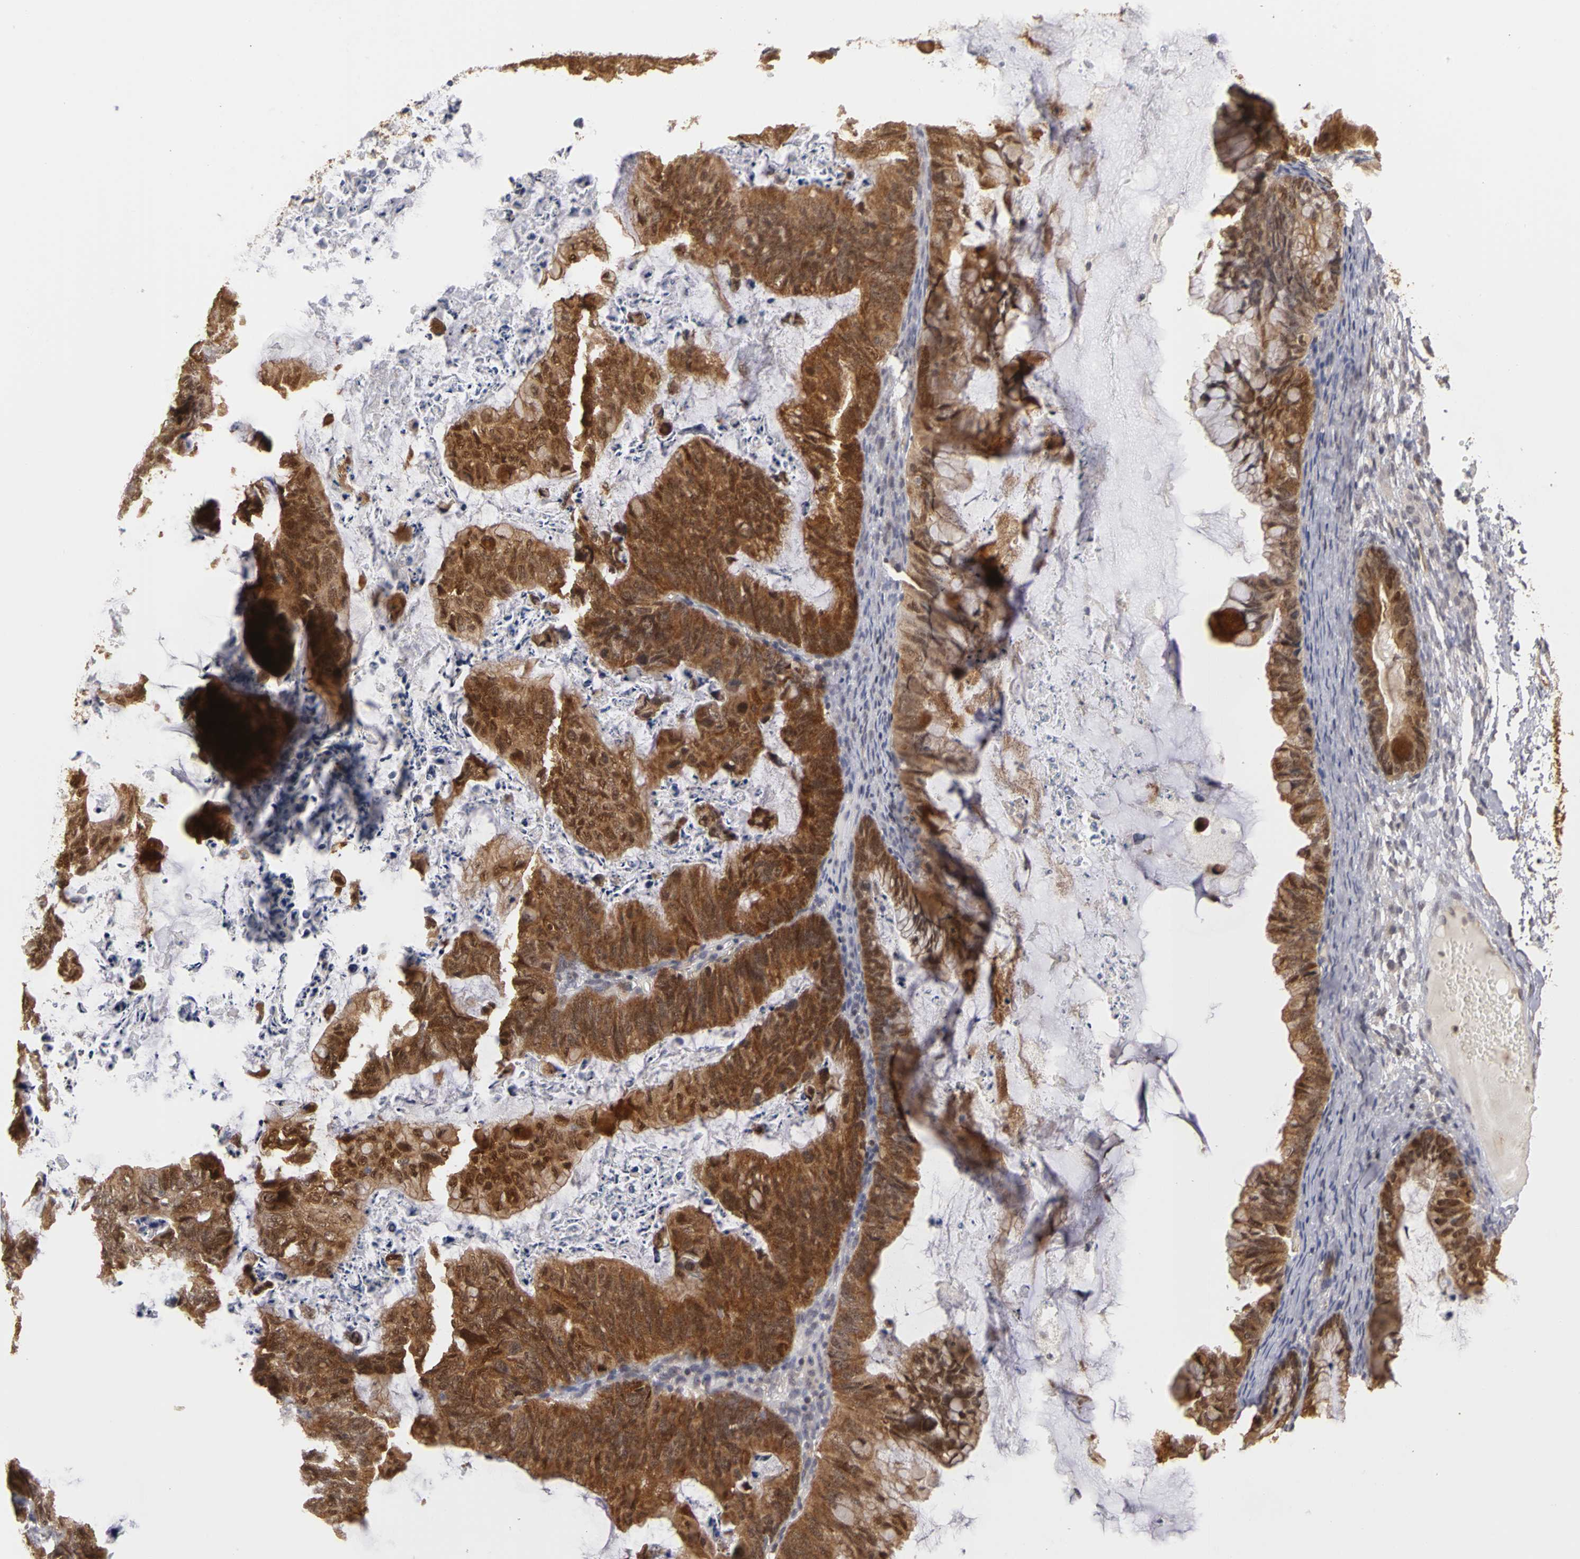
{"staining": {"intensity": "moderate", "quantity": ">75%", "location": "cytoplasmic/membranous,nuclear"}, "tissue": "ovarian cancer", "cell_type": "Tumor cells", "image_type": "cancer", "snomed": [{"axis": "morphology", "description": "Cystadenocarcinoma, mucinous, NOS"}, {"axis": "topography", "description": "Ovary"}], "caption": "Human mucinous cystadenocarcinoma (ovarian) stained for a protein (brown) shows moderate cytoplasmic/membranous and nuclear positive staining in about >75% of tumor cells.", "gene": "PLEKHA1", "patient": {"sex": "female", "age": 36}}